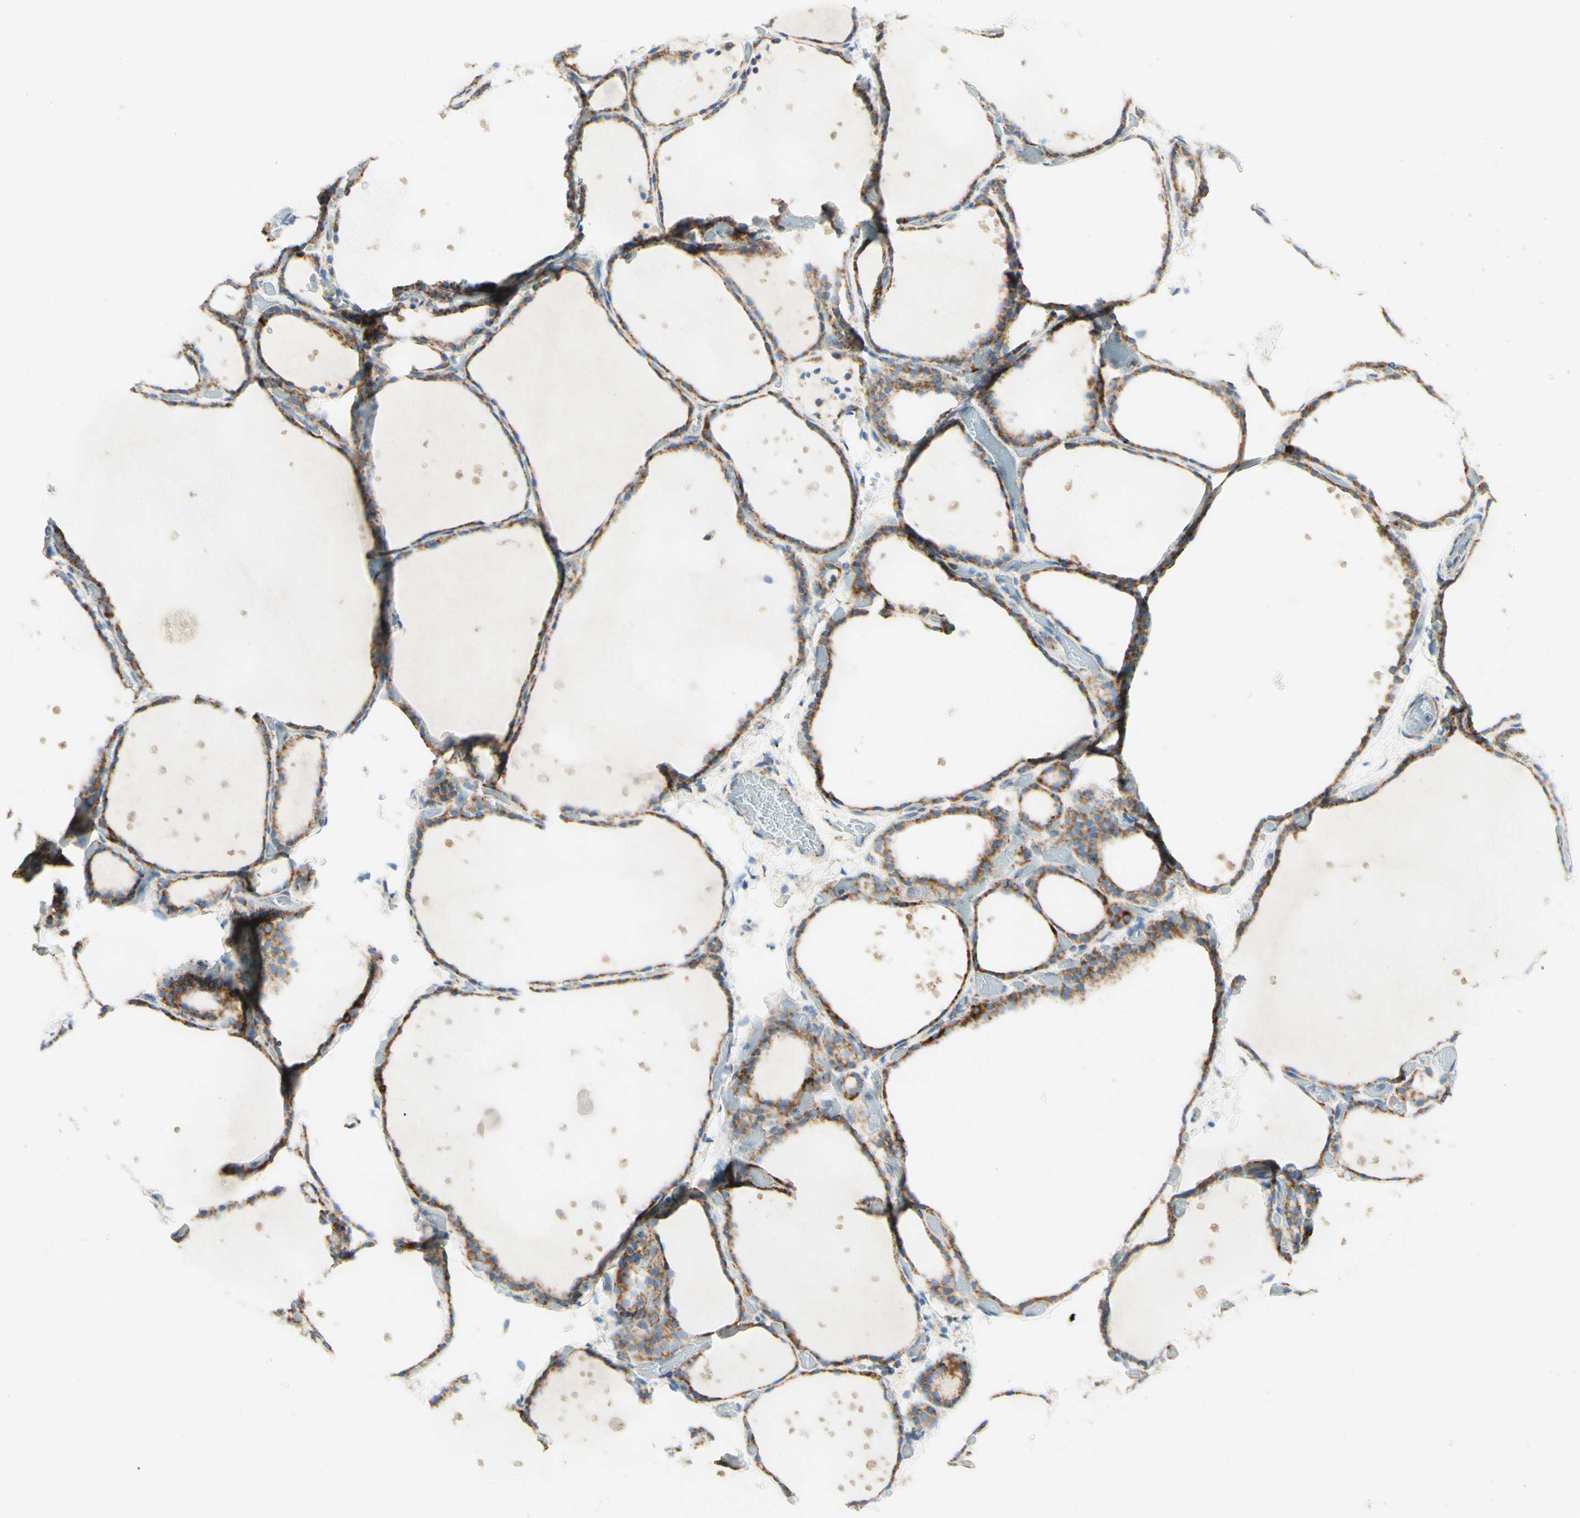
{"staining": {"intensity": "strong", "quantity": ">75%", "location": "cytoplasmic/membranous"}, "tissue": "thyroid gland", "cell_type": "Glandular cells", "image_type": "normal", "snomed": [{"axis": "morphology", "description": "Normal tissue, NOS"}, {"axis": "topography", "description": "Thyroid gland"}], "caption": "DAB (3,3'-diaminobenzidine) immunohistochemical staining of unremarkable thyroid gland demonstrates strong cytoplasmic/membranous protein positivity in about >75% of glandular cells.", "gene": "ARMC10", "patient": {"sex": "female", "age": 44}}